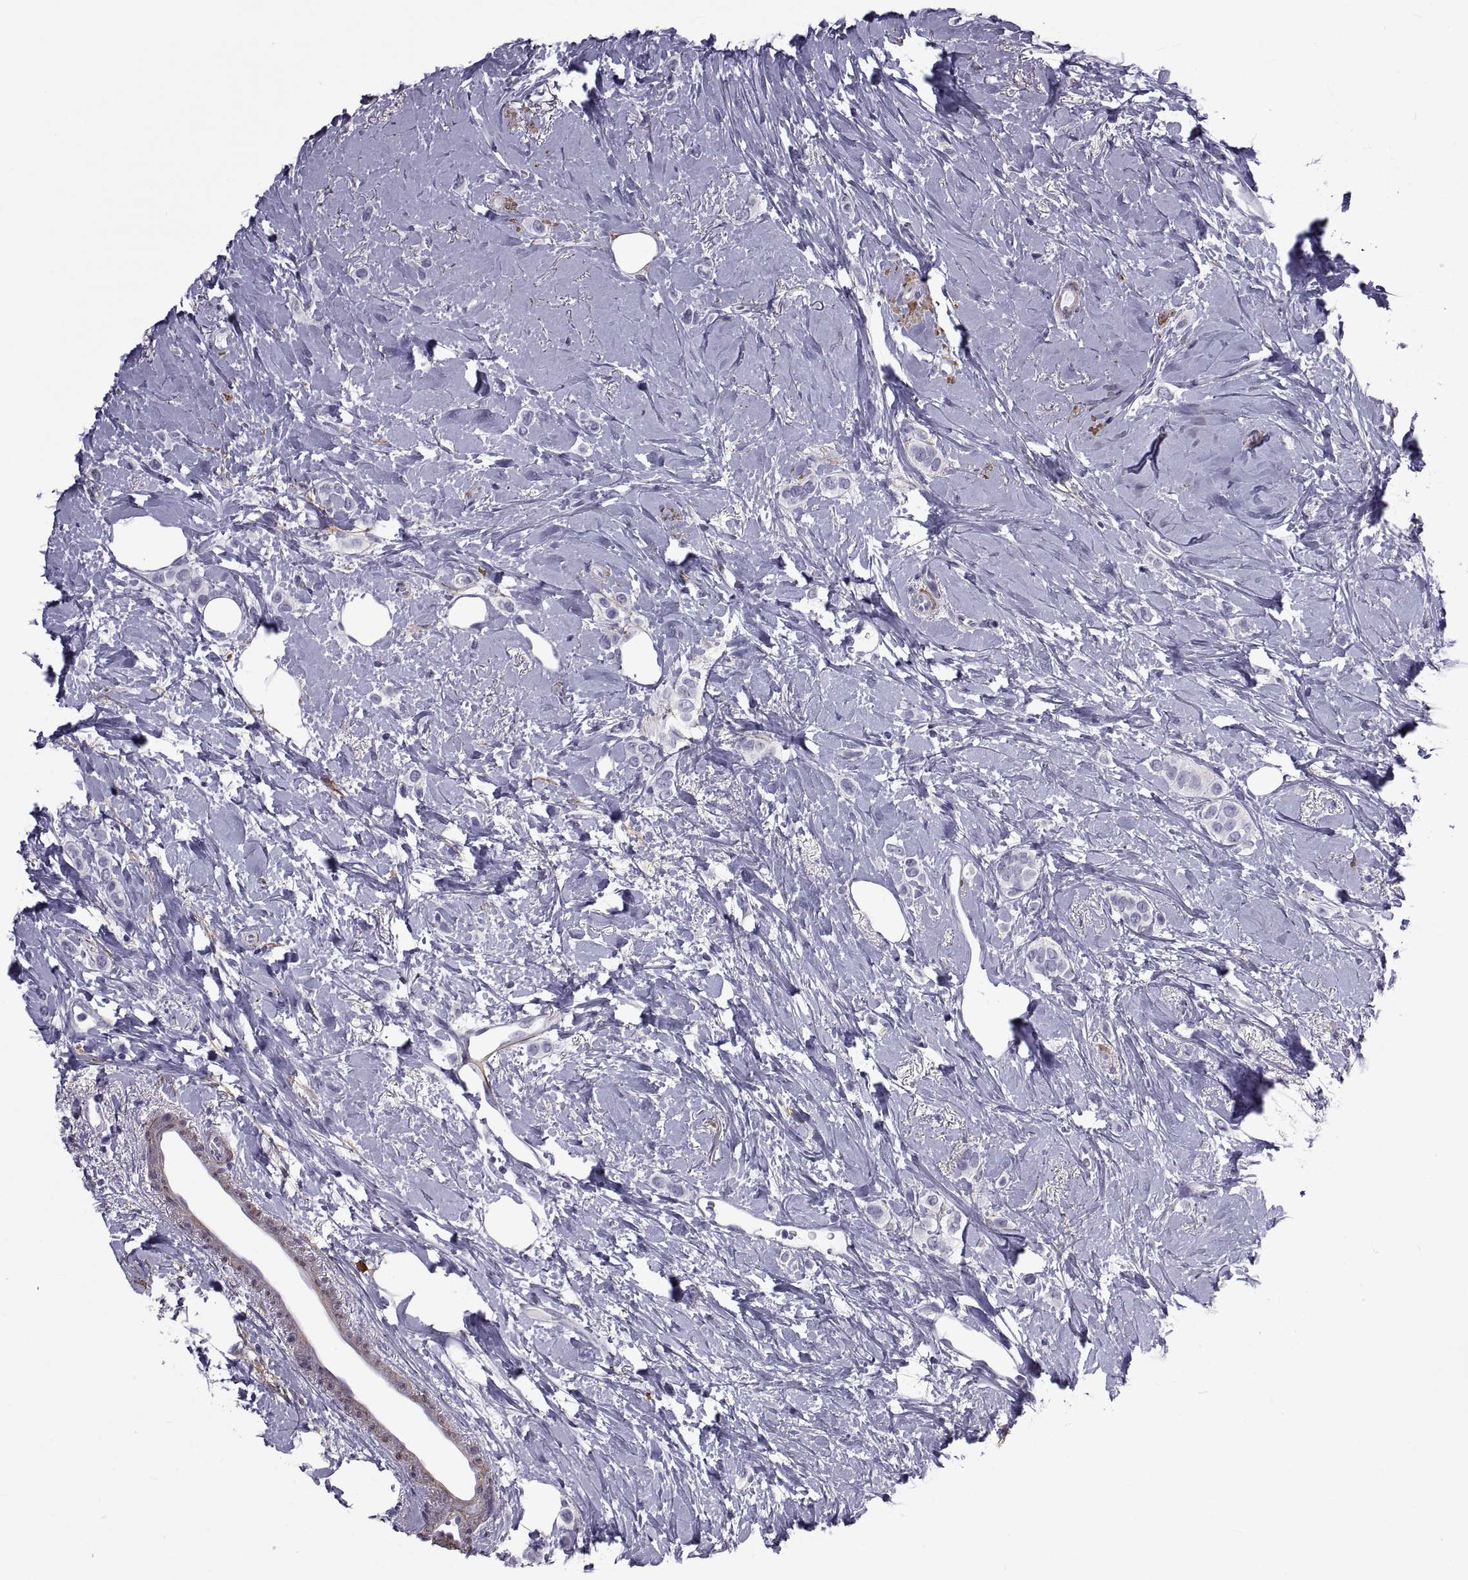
{"staining": {"intensity": "negative", "quantity": "none", "location": "none"}, "tissue": "breast cancer", "cell_type": "Tumor cells", "image_type": "cancer", "snomed": [{"axis": "morphology", "description": "Lobular carcinoma"}, {"axis": "topography", "description": "Breast"}], "caption": "There is no significant positivity in tumor cells of breast cancer. (Stains: DAB (3,3'-diaminobenzidine) IHC with hematoxylin counter stain, Microscopy: brightfield microscopy at high magnification).", "gene": "MAGEB1", "patient": {"sex": "female", "age": 66}}